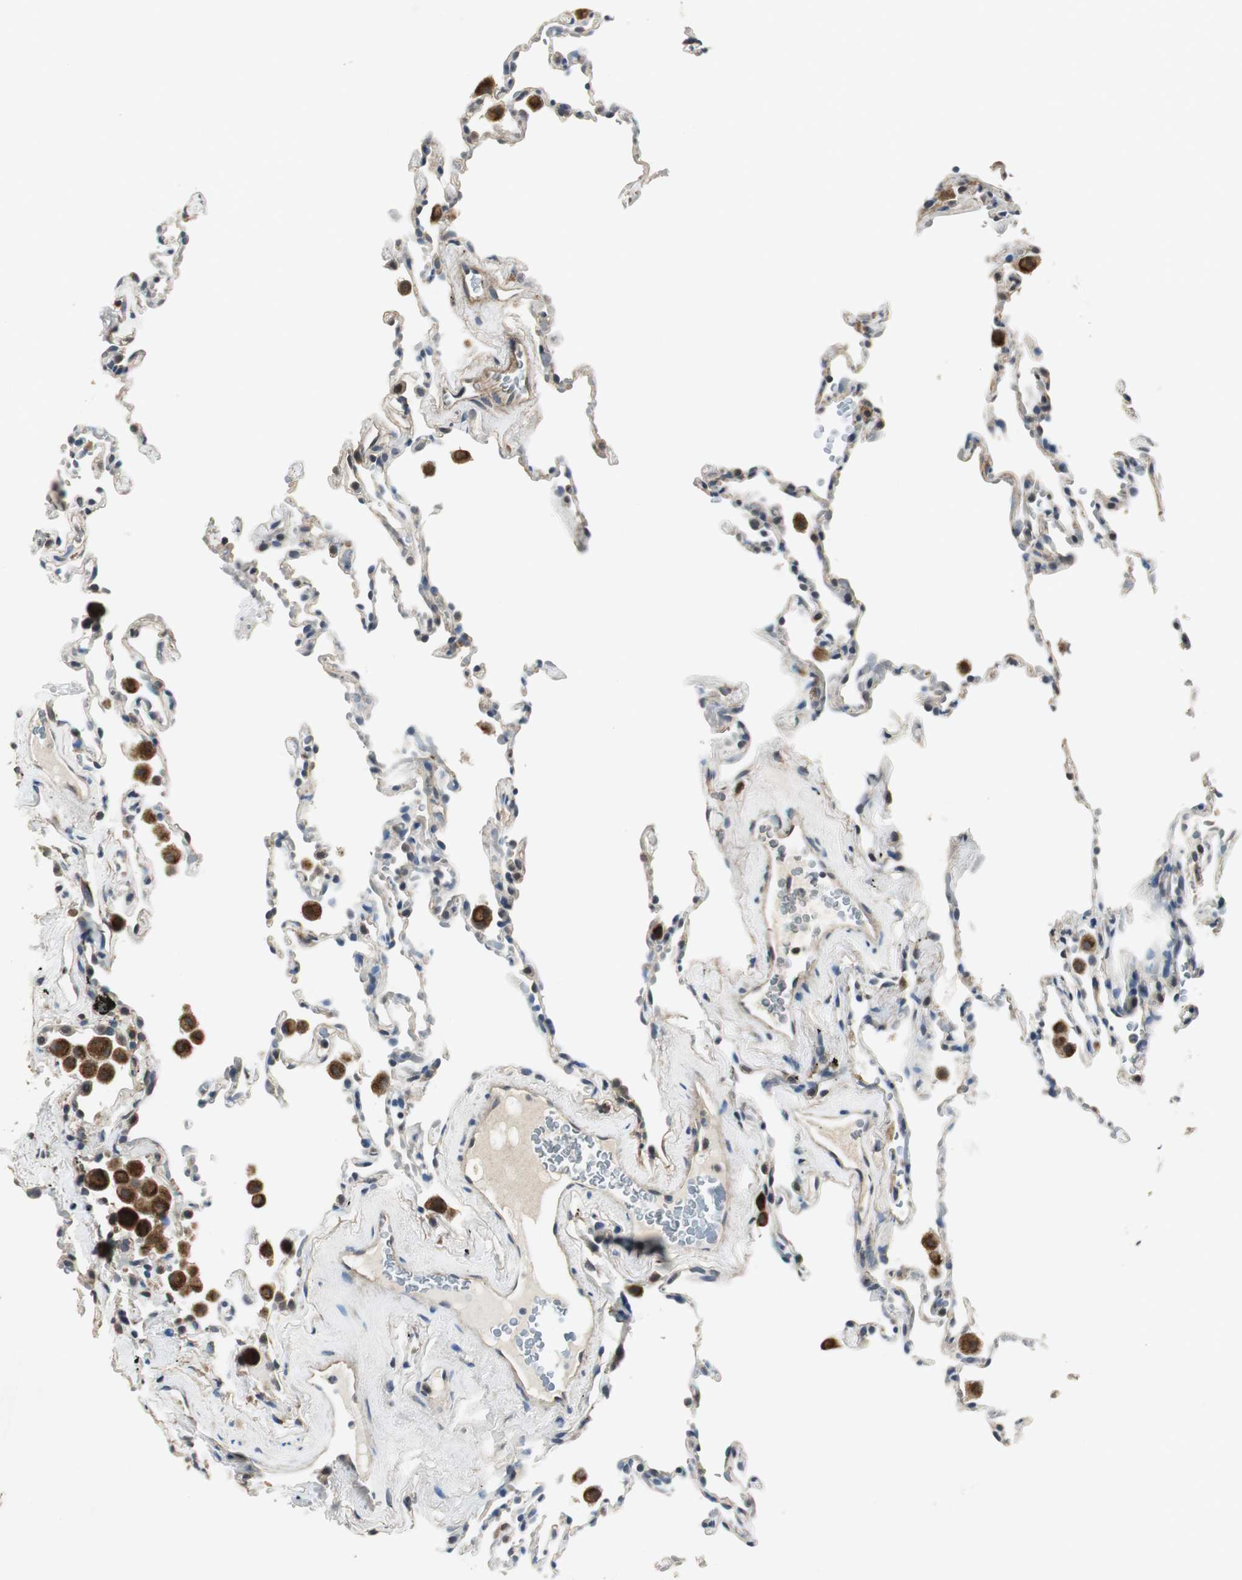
{"staining": {"intensity": "weak", "quantity": "25%-75%", "location": "cytoplasmic/membranous"}, "tissue": "lung", "cell_type": "Alveolar cells", "image_type": "normal", "snomed": [{"axis": "morphology", "description": "Normal tissue, NOS"}, {"axis": "morphology", "description": "Soft tissue tumor metastatic"}, {"axis": "topography", "description": "Lung"}], "caption": "A brown stain labels weak cytoplasmic/membranous positivity of a protein in alveolar cells of normal lung. The staining is performed using DAB (3,3'-diaminobenzidine) brown chromogen to label protein expression. The nuclei are counter-stained blue using hematoxylin.", "gene": "PSMB4", "patient": {"sex": "male", "age": 59}}